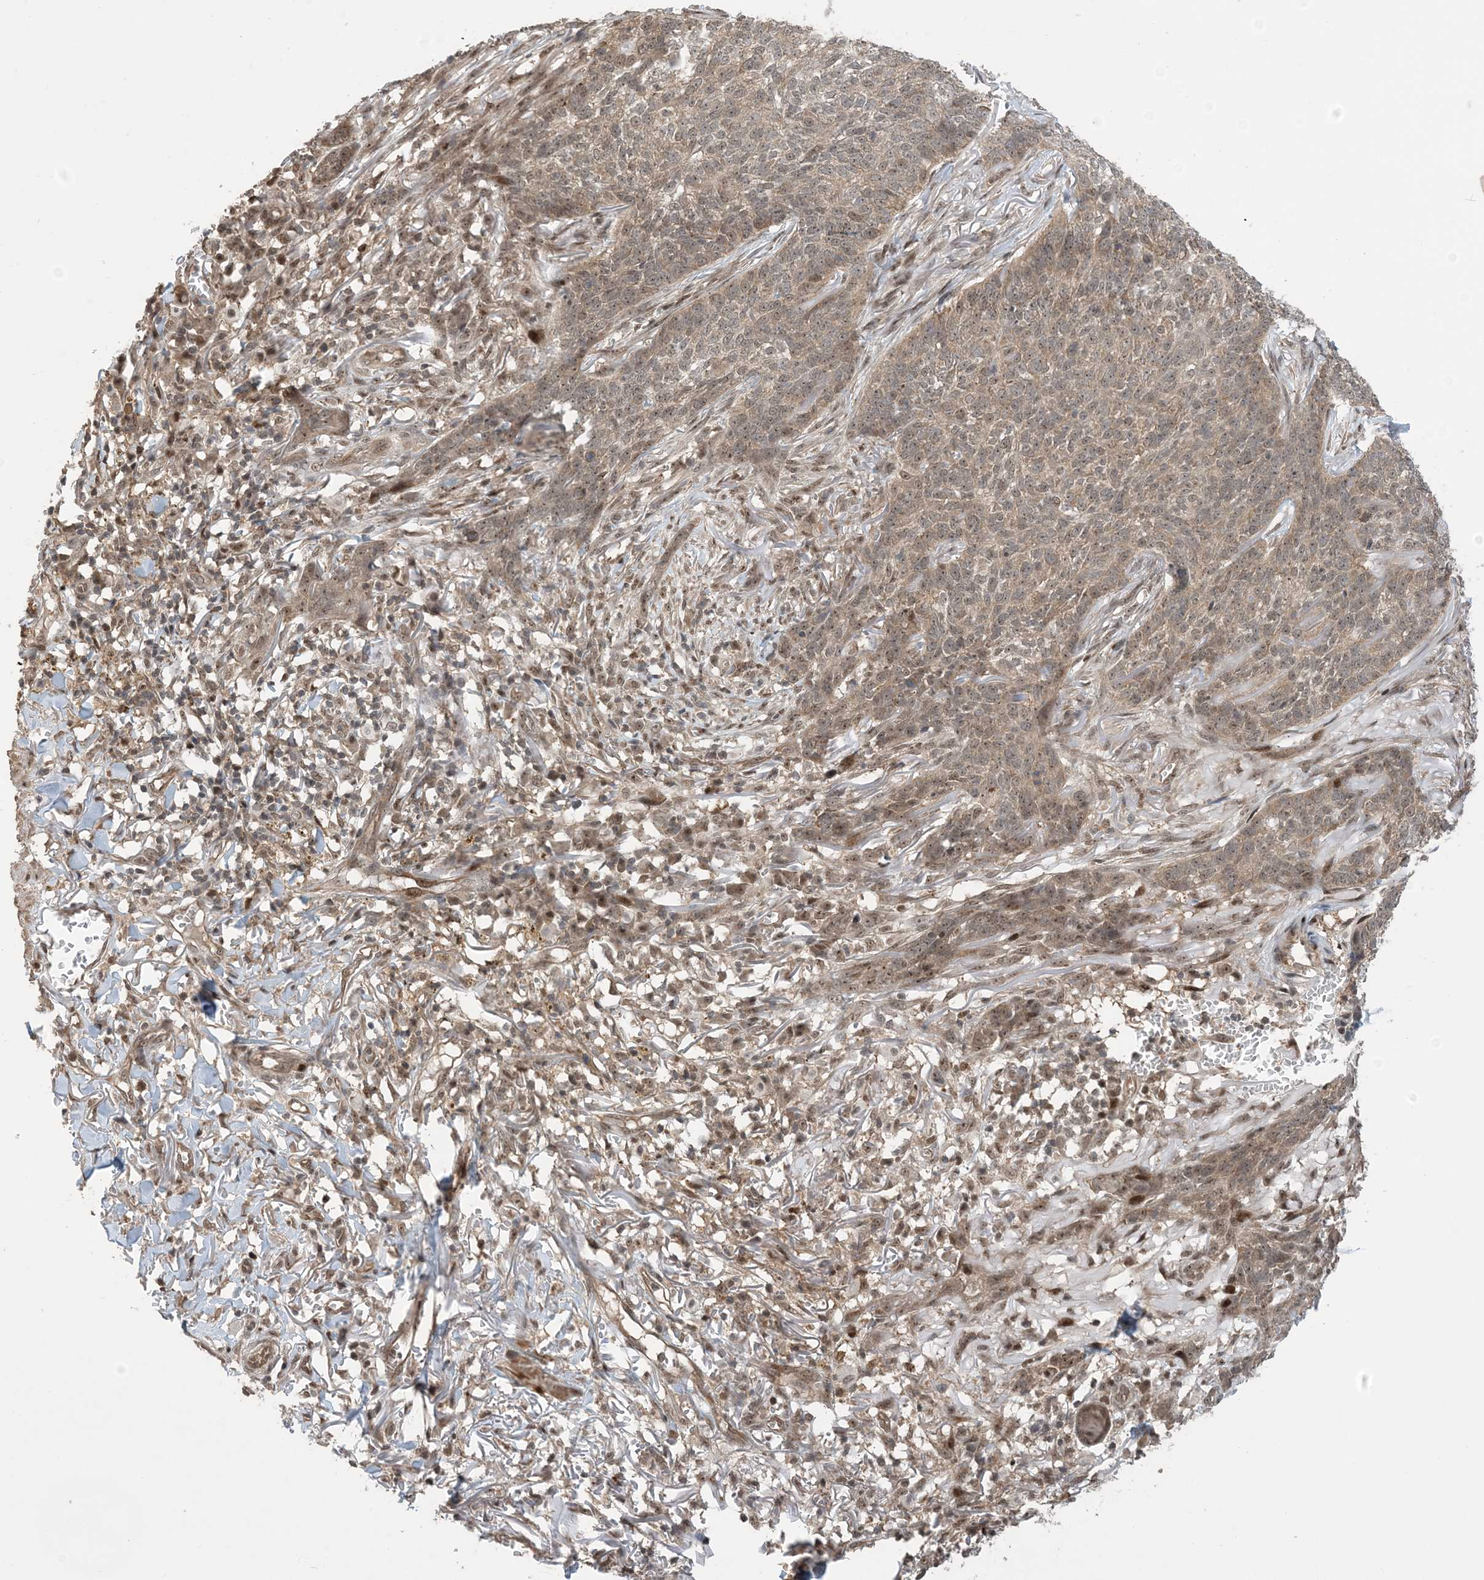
{"staining": {"intensity": "moderate", "quantity": ">75%", "location": "cytoplasmic/membranous,nuclear"}, "tissue": "skin cancer", "cell_type": "Tumor cells", "image_type": "cancer", "snomed": [{"axis": "morphology", "description": "Basal cell carcinoma"}, {"axis": "topography", "description": "Skin"}], "caption": "IHC image of skin cancer stained for a protein (brown), which shows medium levels of moderate cytoplasmic/membranous and nuclear staining in approximately >75% of tumor cells.", "gene": "ZNF710", "patient": {"sex": "male", "age": 85}}